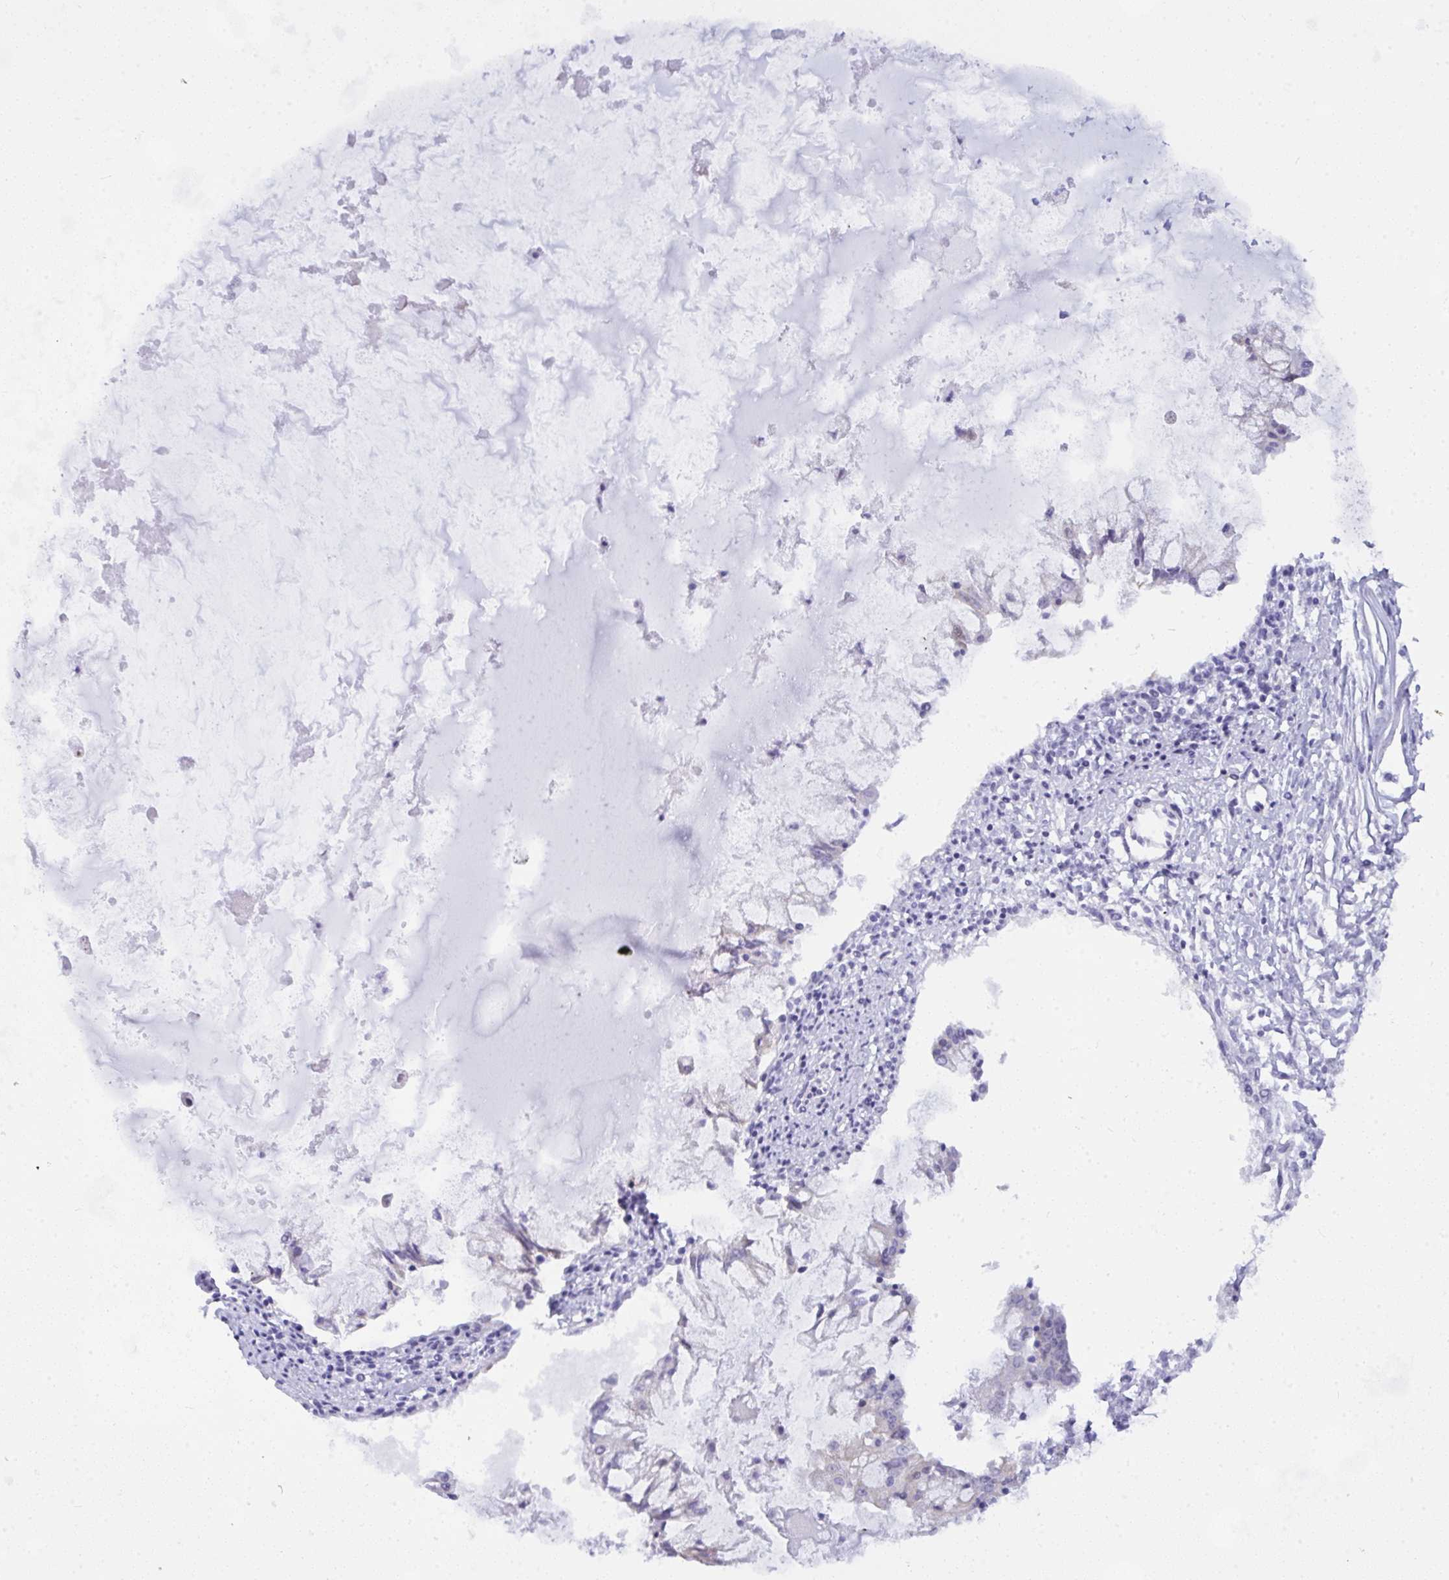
{"staining": {"intensity": "weak", "quantity": "25%-75%", "location": "cytoplasmic/membranous"}, "tissue": "endometrial cancer", "cell_type": "Tumor cells", "image_type": "cancer", "snomed": [{"axis": "morphology", "description": "Carcinoma, NOS"}, {"axis": "topography", "description": "Uterus"}], "caption": "Immunohistochemical staining of human endometrial carcinoma exhibits low levels of weak cytoplasmic/membranous protein positivity in approximately 25%-75% of tumor cells.", "gene": "NFXL1", "patient": {"sex": "female", "age": 76}}